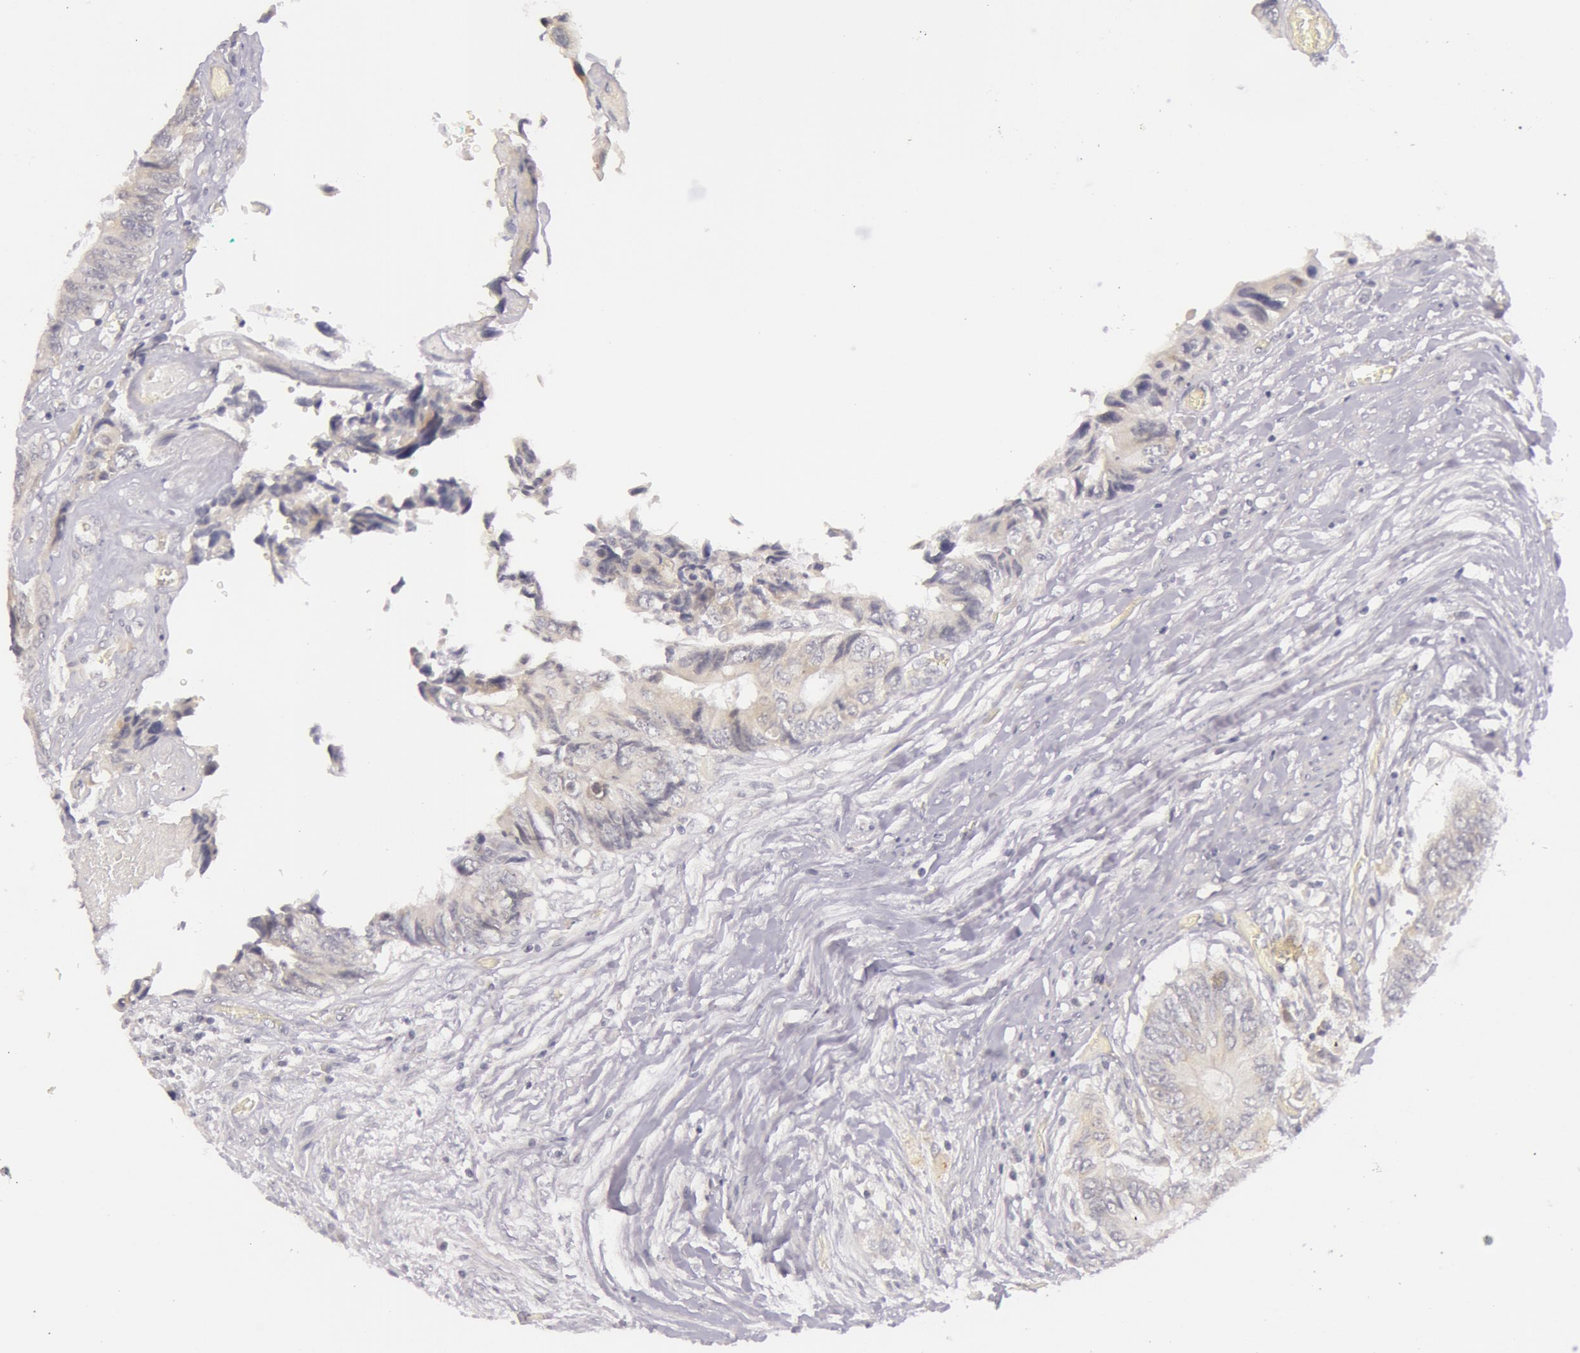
{"staining": {"intensity": "negative", "quantity": "none", "location": "none"}, "tissue": "colorectal cancer", "cell_type": "Tumor cells", "image_type": "cancer", "snomed": [{"axis": "morphology", "description": "Adenocarcinoma, NOS"}, {"axis": "topography", "description": "Rectum"}], "caption": "The histopathology image shows no significant staining in tumor cells of adenocarcinoma (colorectal).", "gene": "RBMY1F", "patient": {"sex": "female", "age": 82}}